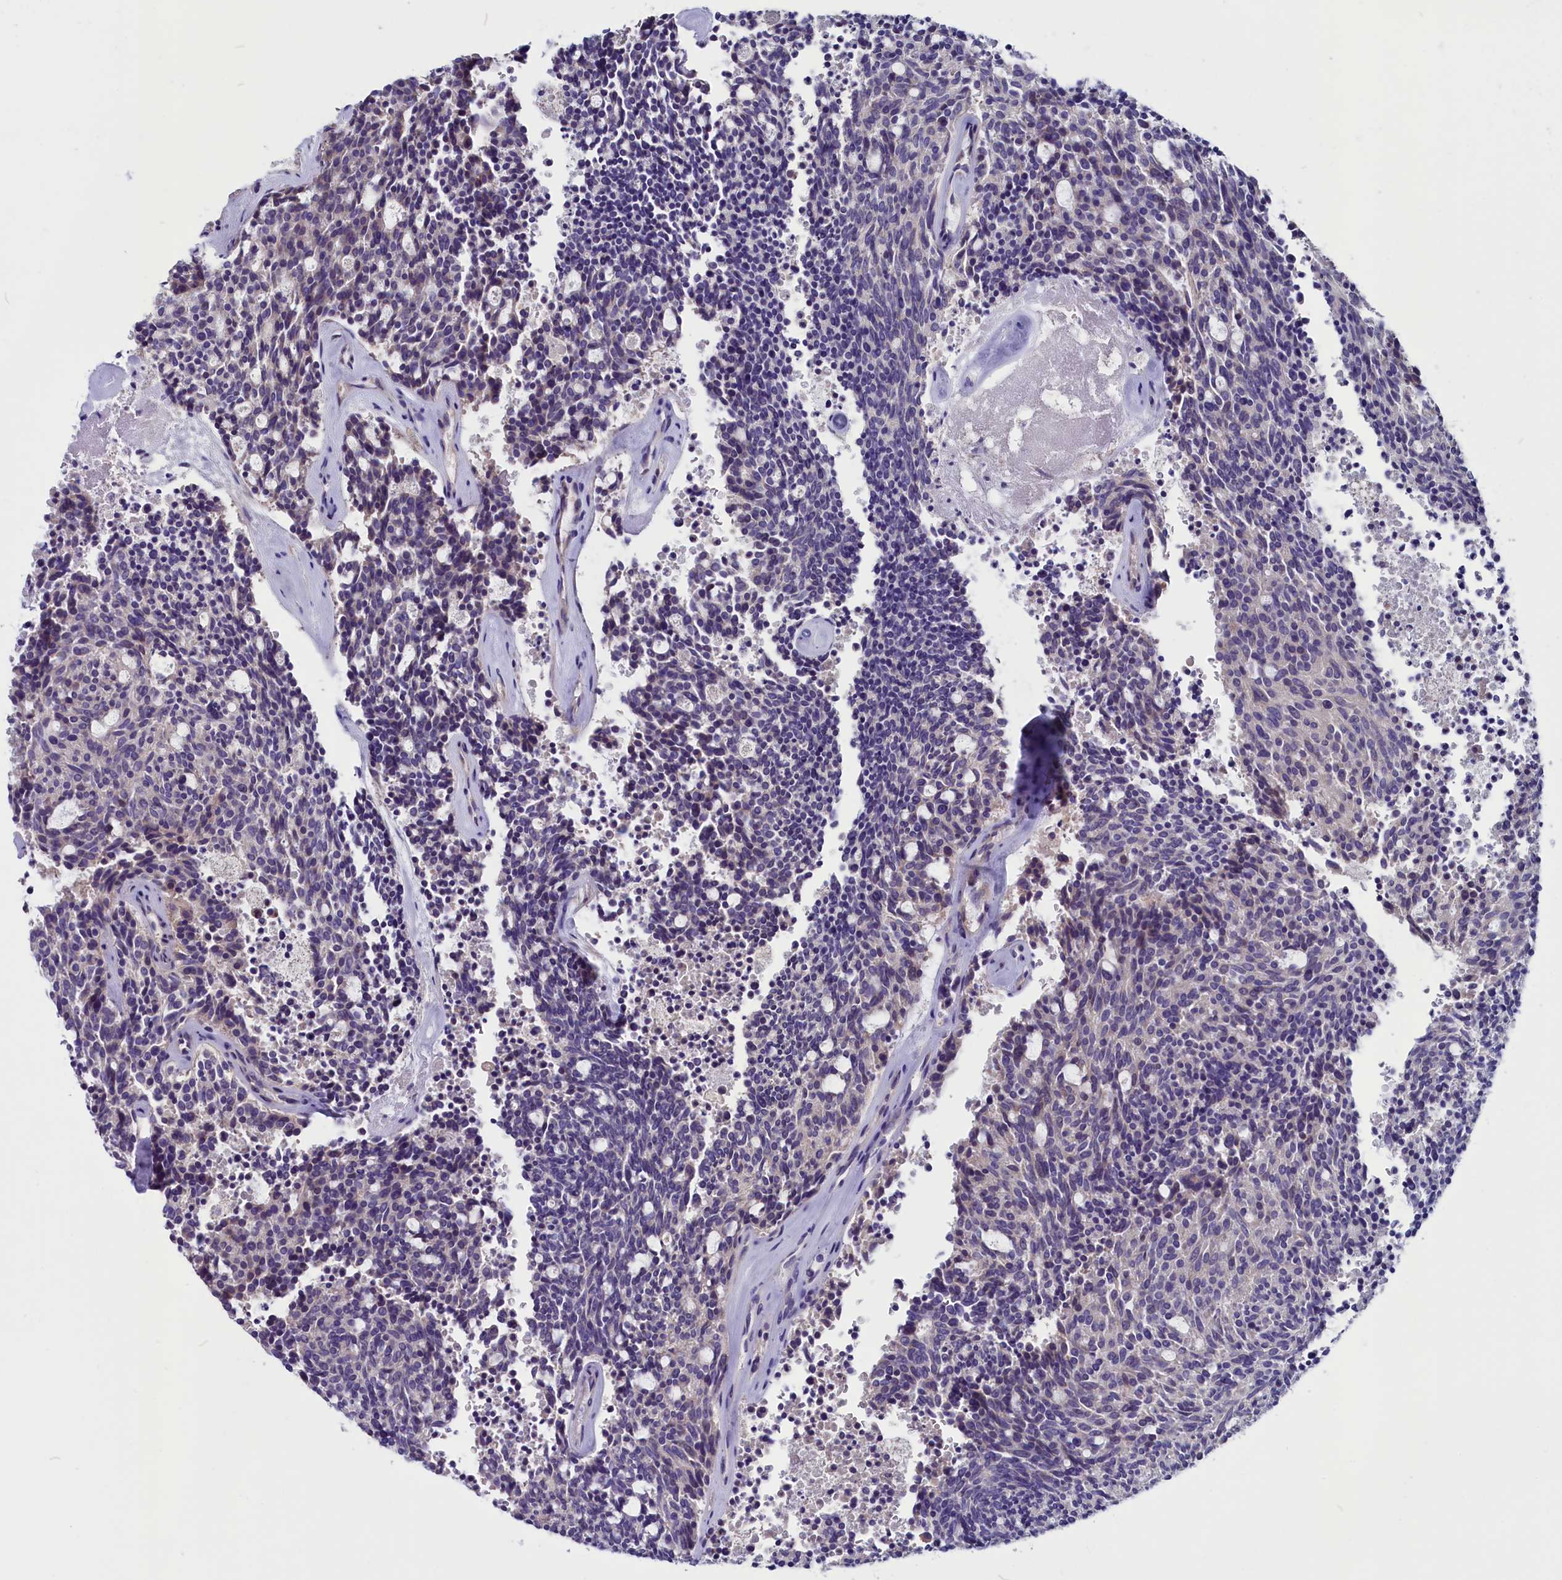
{"staining": {"intensity": "negative", "quantity": "none", "location": "none"}, "tissue": "carcinoid", "cell_type": "Tumor cells", "image_type": "cancer", "snomed": [{"axis": "morphology", "description": "Carcinoid, malignant, NOS"}, {"axis": "topography", "description": "Pancreas"}], "caption": "Immunohistochemical staining of carcinoid (malignant) shows no significant positivity in tumor cells.", "gene": "CCBE1", "patient": {"sex": "female", "age": 54}}